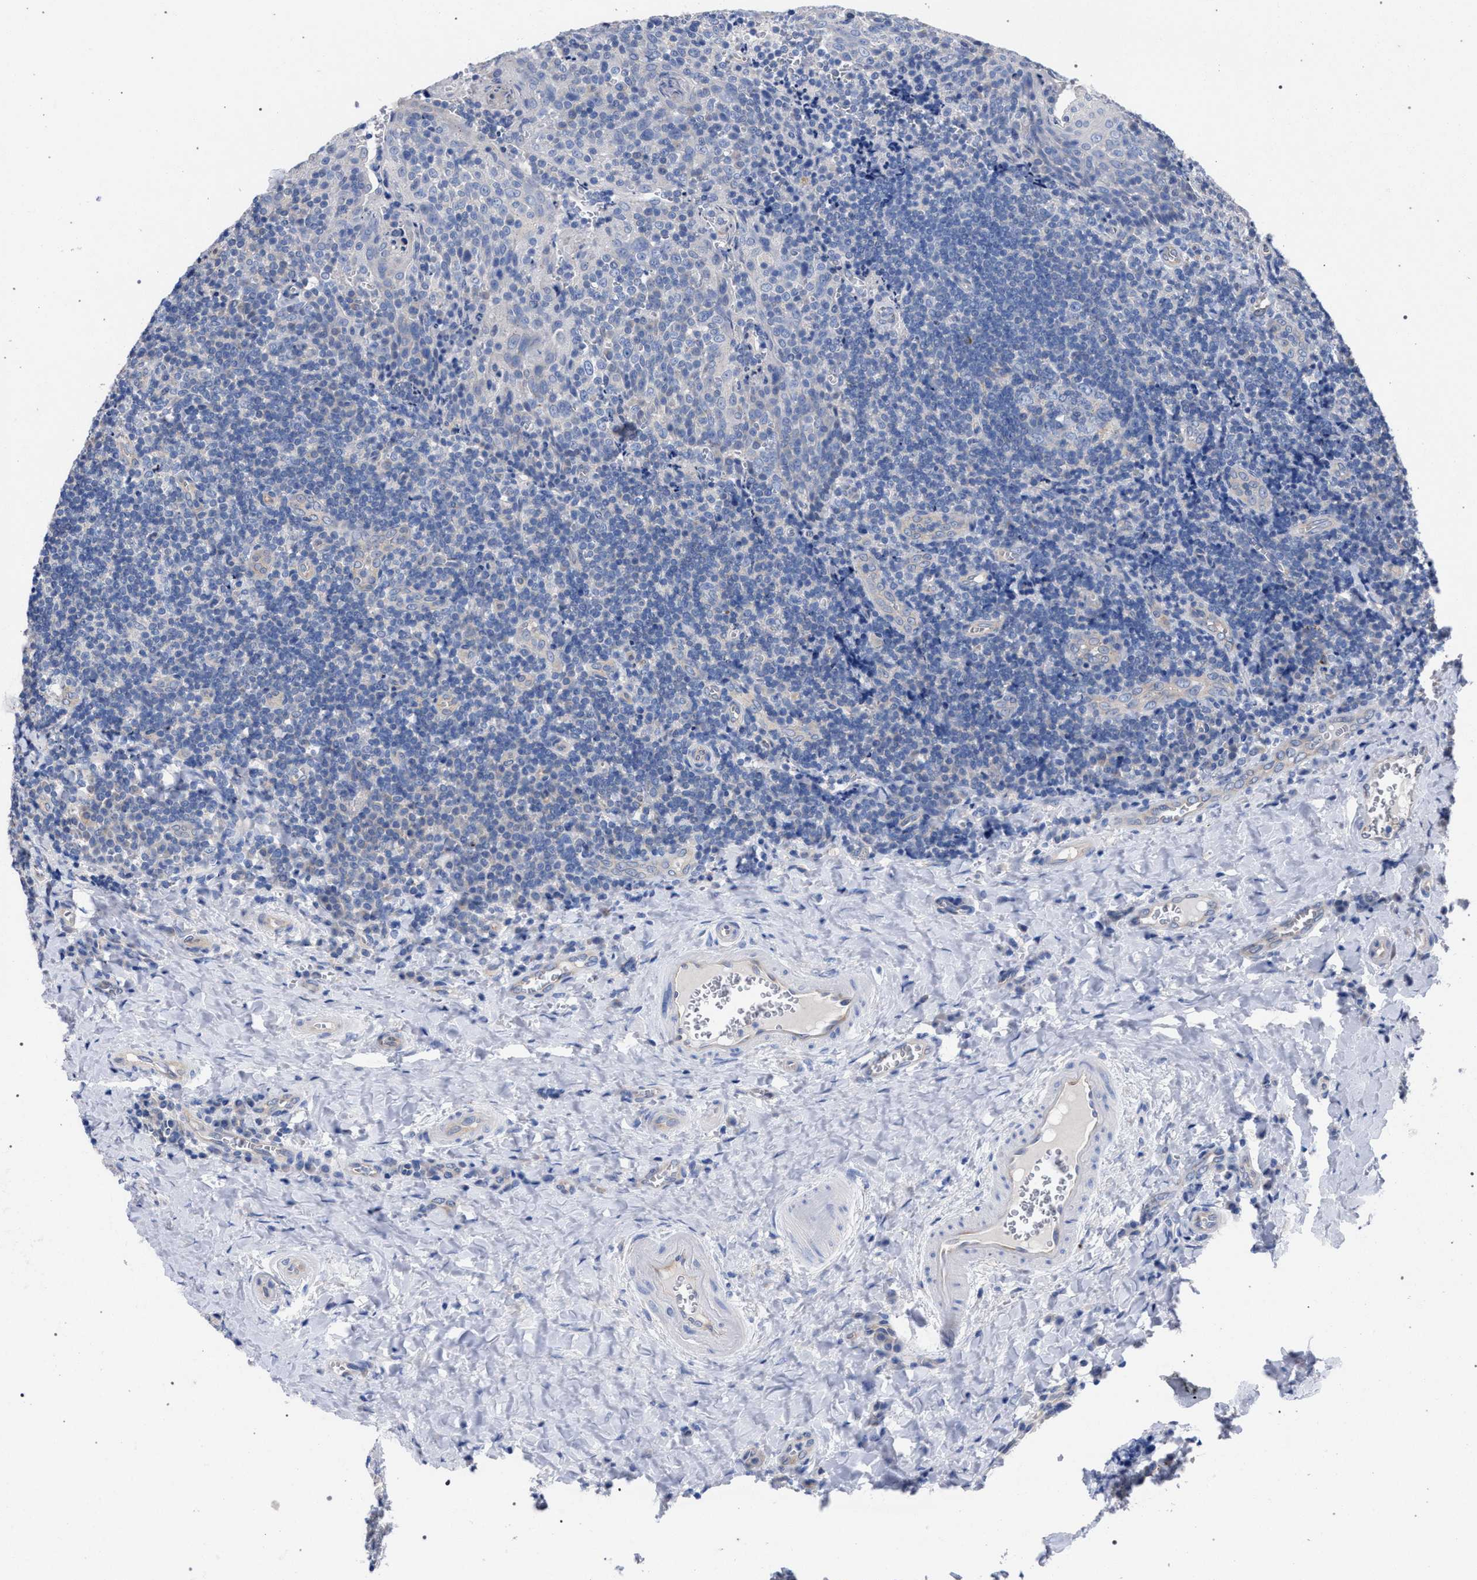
{"staining": {"intensity": "weak", "quantity": "<25%", "location": "cytoplasmic/membranous"}, "tissue": "tonsil", "cell_type": "Germinal center cells", "image_type": "normal", "snomed": [{"axis": "morphology", "description": "Normal tissue, NOS"}, {"axis": "morphology", "description": "Inflammation, NOS"}, {"axis": "topography", "description": "Tonsil"}], "caption": "High power microscopy micrograph of an immunohistochemistry histopathology image of benign tonsil, revealing no significant expression in germinal center cells. Brightfield microscopy of immunohistochemistry stained with DAB (brown) and hematoxylin (blue), captured at high magnification.", "gene": "GMPR", "patient": {"sex": "female", "age": 31}}